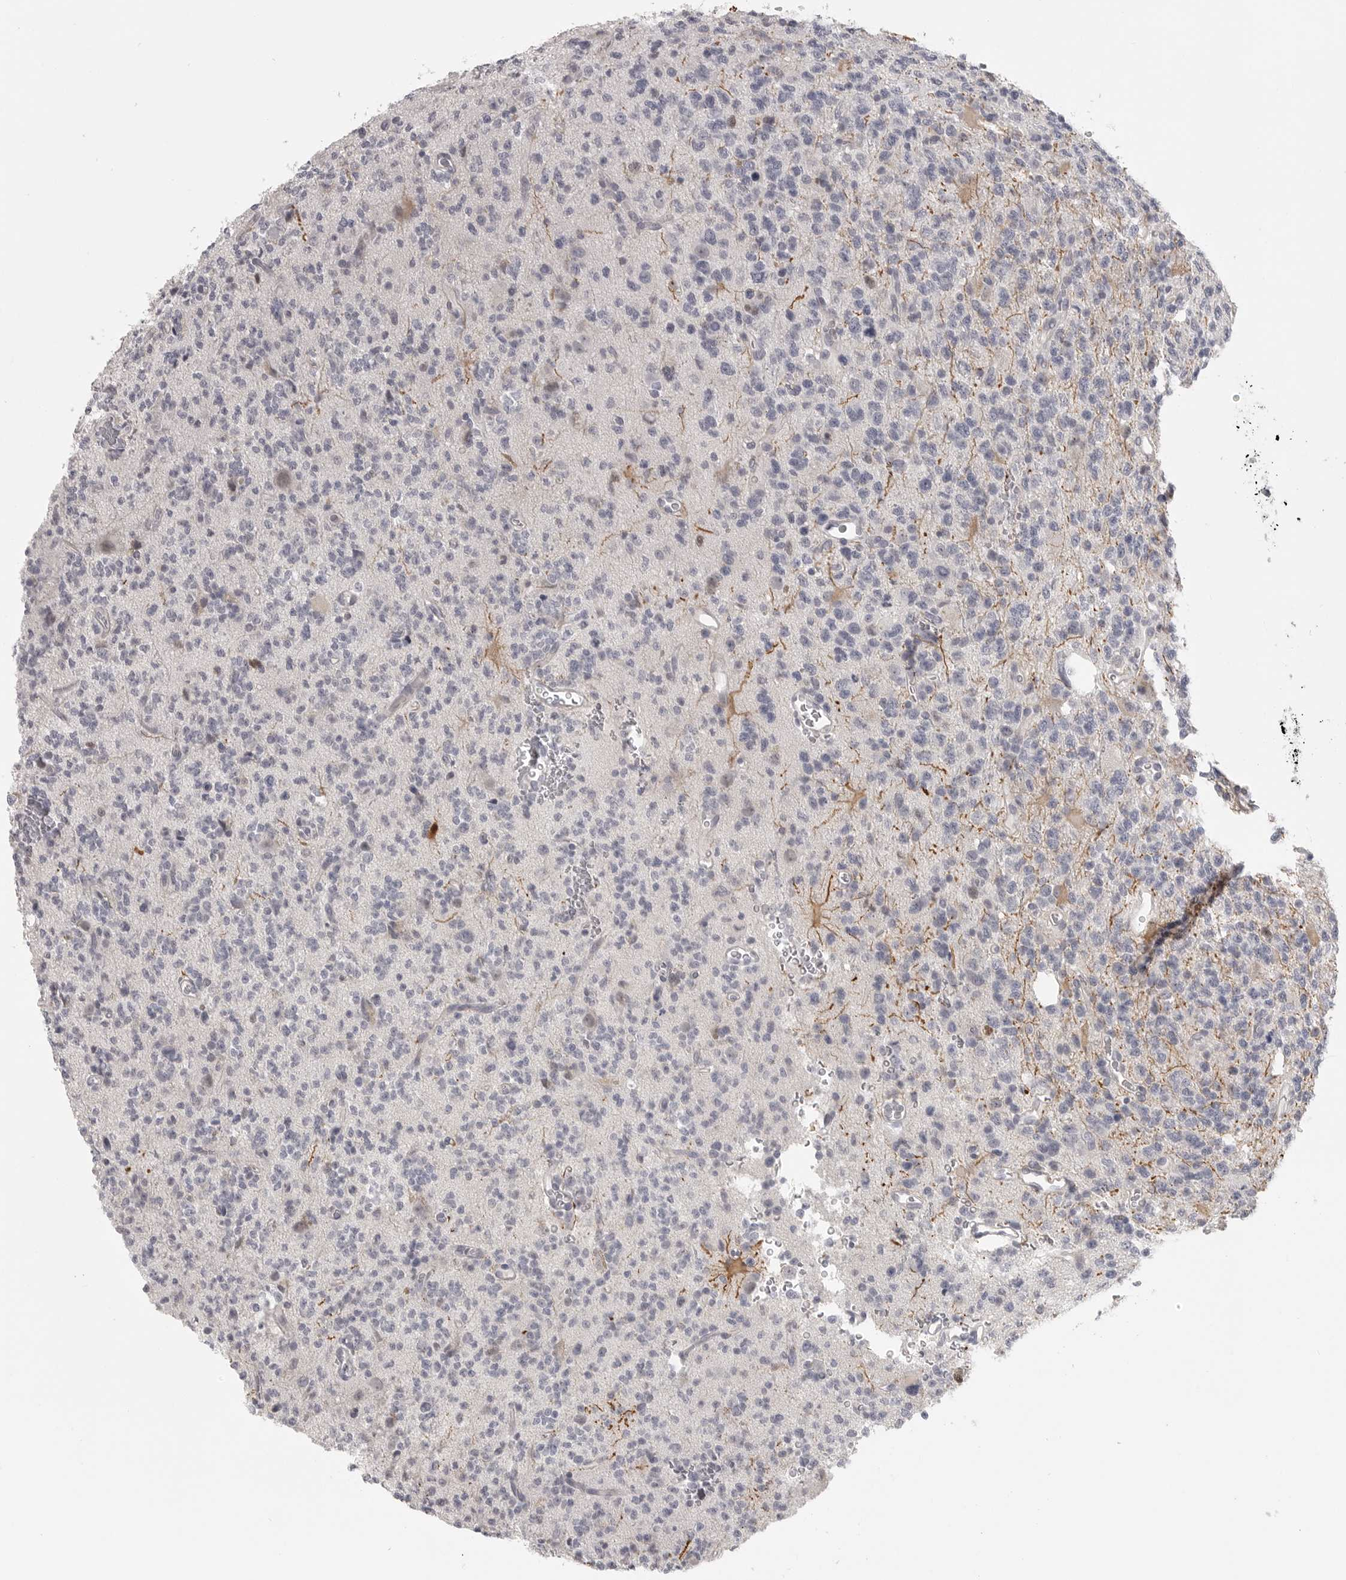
{"staining": {"intensity": "negative", "quantity": "none", "location": "none"}, "tissue": "glioma", "cell_type": "Tumor cells", "image_type": "cancer", "snomed": [{"axis": "morphology", "description": "Glioma, malignant, High grade"}, {"axis": "topography", "description": "Brain"}], "caption": "Immunohistochemistry image of glioma stained for a protein (brown), which exhibits no staining in tumor cells.", "gene": "HMGCS2", "patient": {"sex": "female", "age": 62}}